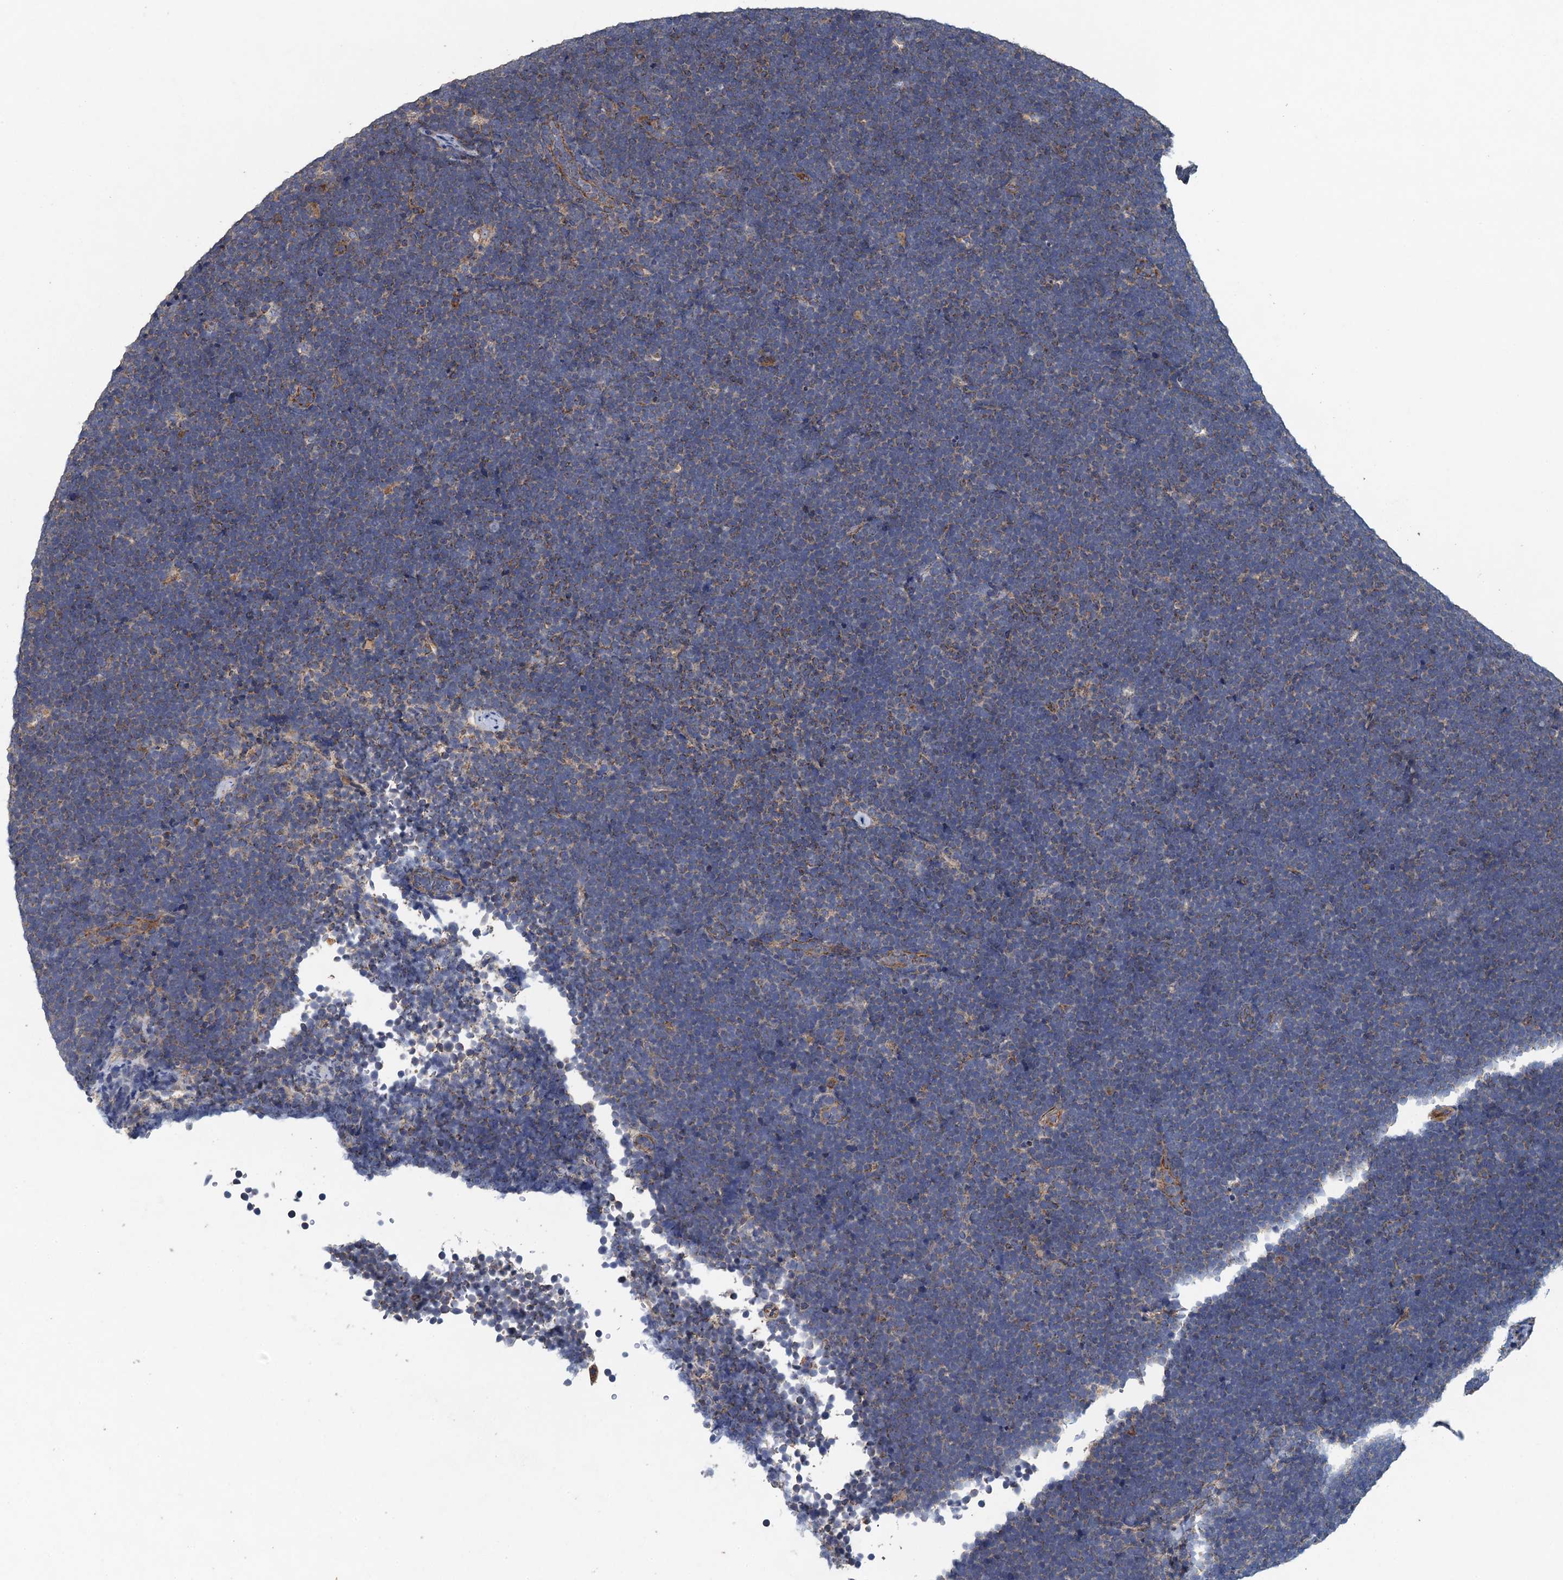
{"staining": {"intensity": "negative", "quantity": "none", "location": "none"}, "tissue": "lymphoma", "cell_type": "Tumor cells", "image_type": "cancer", "snomed": [{"axis": "morphology", "description": "Malignant lymphoma, non-Hodgkin's type, High grade"}, {"axis": "topography", "description": "Lymph node"}], "caption": "The immunohistochemistry (IHC) photomicrograph has no significant positivity in tumor cells of high-grade malignant lymphoma, non-Hodgkin's type tissue.", "gene": "BCS1L", "patient": {"sex": "male", "age": 13}}